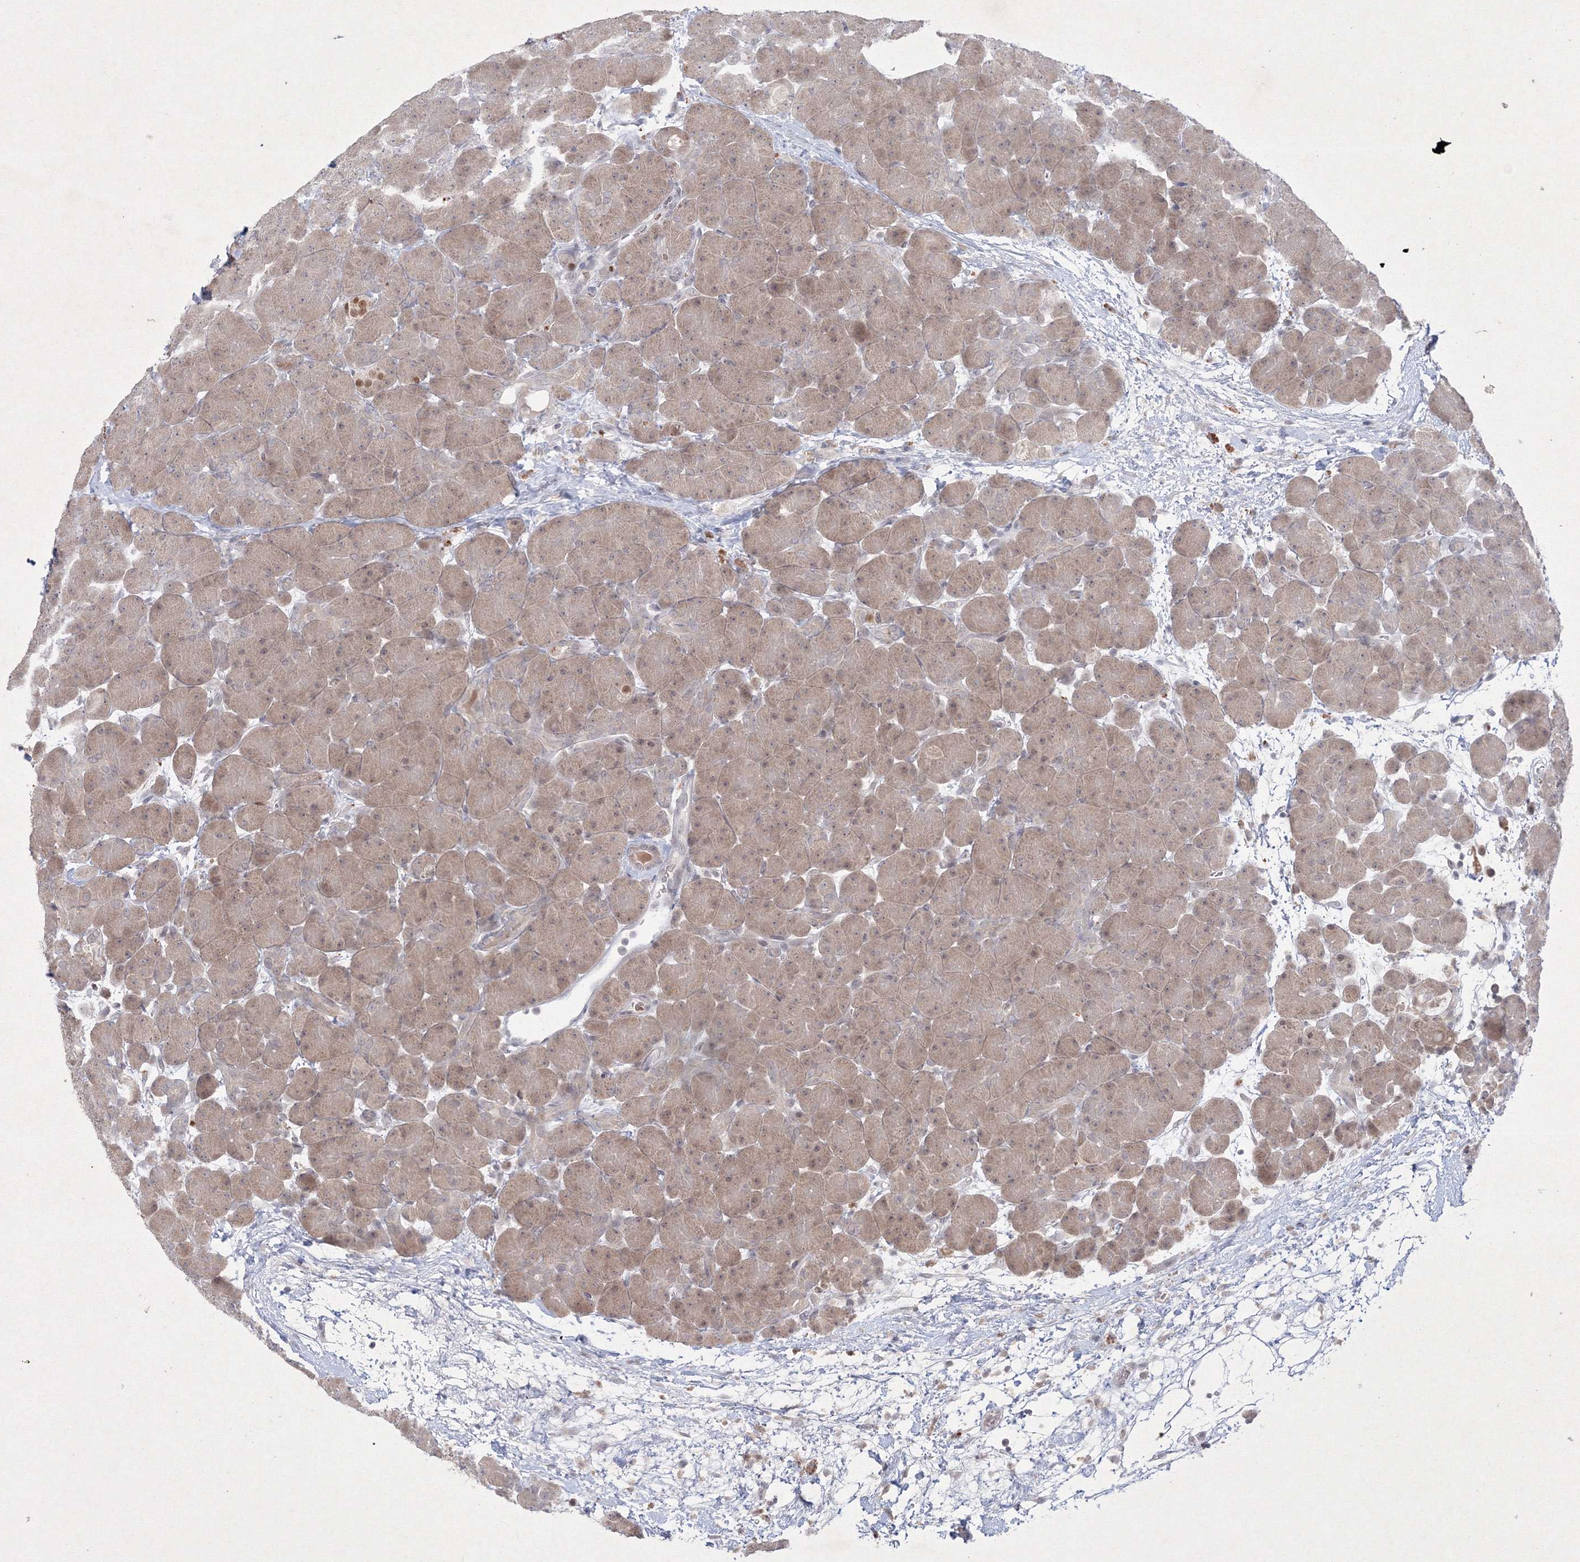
{"staining": {"intensity": "moderate", "quantity": ">75%", "location": "cytoplasmic/membranous,nuclear"}, "tissue": "pancreas", "cell_type": "Exocrine glandular cells", "image_type": "normal", "snomed": [{"axis": "morphology", "description": "Normal tissue, NOS"}, {"axis": "topography", "description": "Pancreas"}], "caption": "Immunohistochemical staining of unremarkable pancreas displays moderate cytoplasmic/membranous,nuclear protein staining in approximately >75% of exocrine glandular cells.", "gene": "NXPE3", "patient": {"sex": "male", "age": 66}}